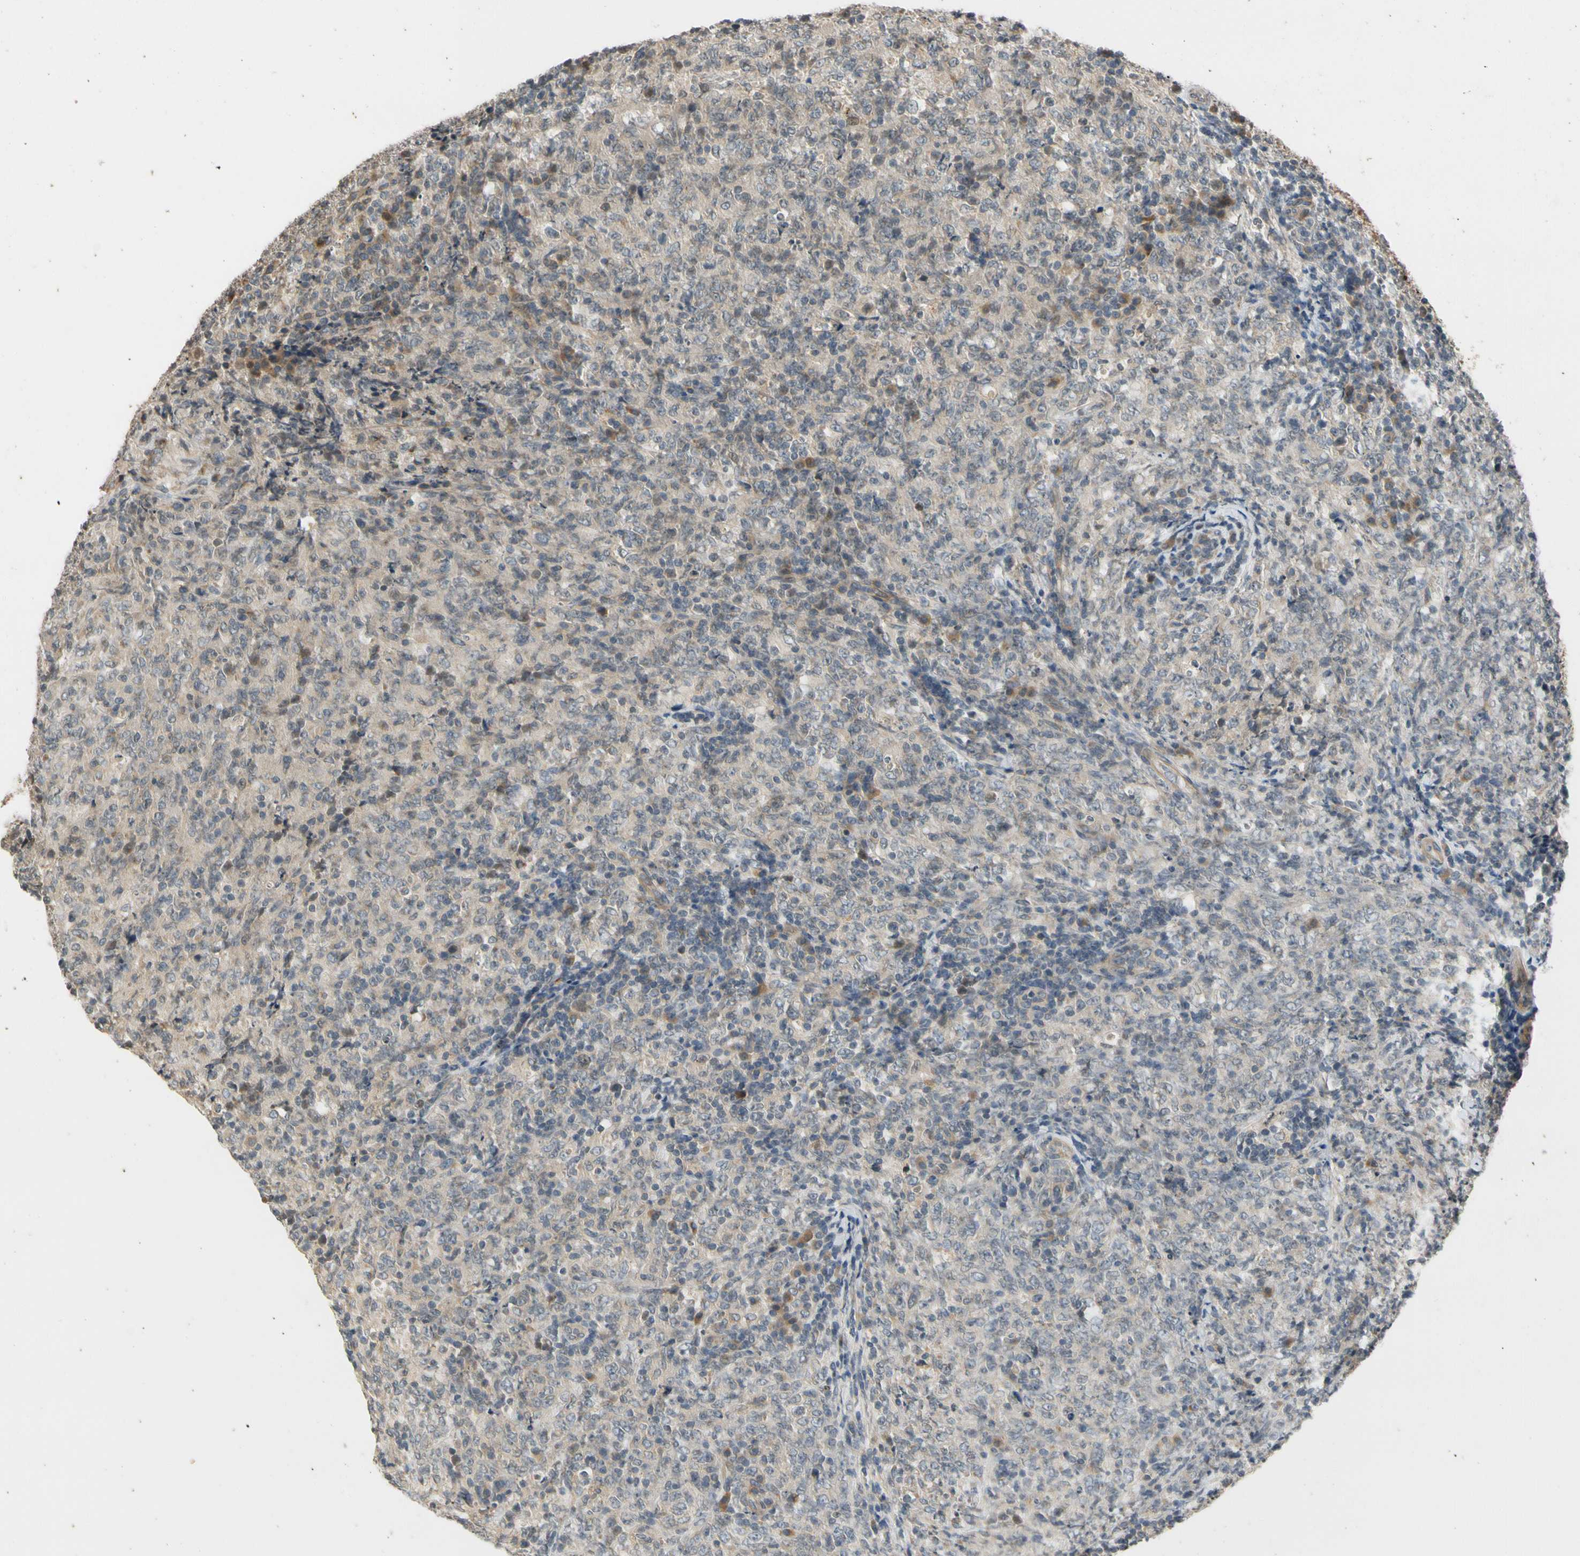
{"staining": {"intensity": "weak", "quantity": ">75%", "location": "cytoplasmic/membranous"}, "tissue": "lymphoma", "cell_type": "Tumor cells", "image_type": "cancer", "snomed": [{"axis": "morphology", "description": "Malignant lymphoma, non-Hodgkin's type, High grade"}, {"axis": "topography", "description": "Tonsil"}], "caption": "This is an image of immunohistochemistry staining of lymphoma, which shows weak expression in the cytoplasmic/membranous of tumor cells.", "gene": "ATP2C1", "patient": {"sex": "female", "age": 36}}